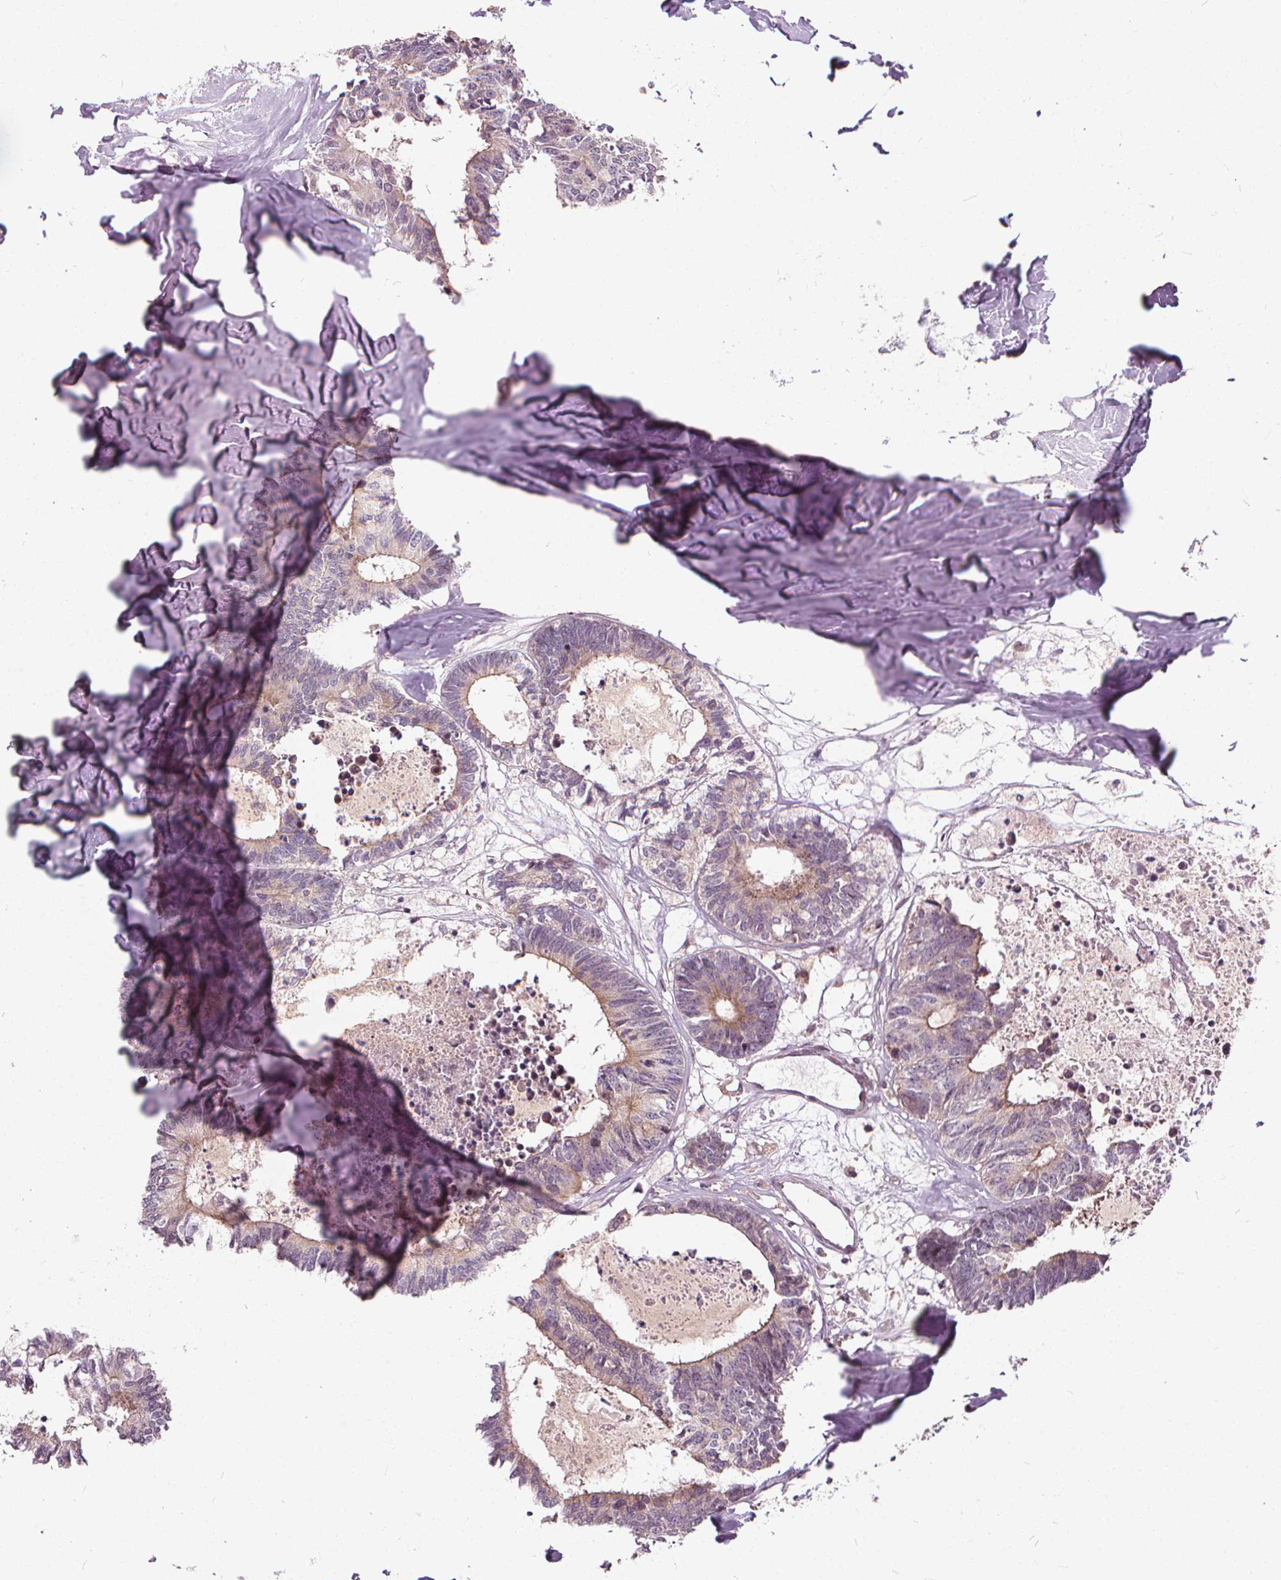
{"staining": {"intensity": "moderate", "quantity": "25%-75%", "location": "cytoplasmic/membranous"}, "tissue": "colorectal cancer", "cell_type": "Tumor cells", "image_type": "cancer", "snomed": [{"axis": "morphology", "description": "Adenocarcinoma, NOS"}, {"axis": "topography", "description": "Colon"}, {"axis": "topography", "description": "Rectum"}], "caption": "Moderate cytoplasmic/membranous expression is appreciated in about 25%-75% of tumor cells in adenocarcinoma (colorectal).", "gene": "INPP5E", "patient": {"sex": "male", "age": 57}}